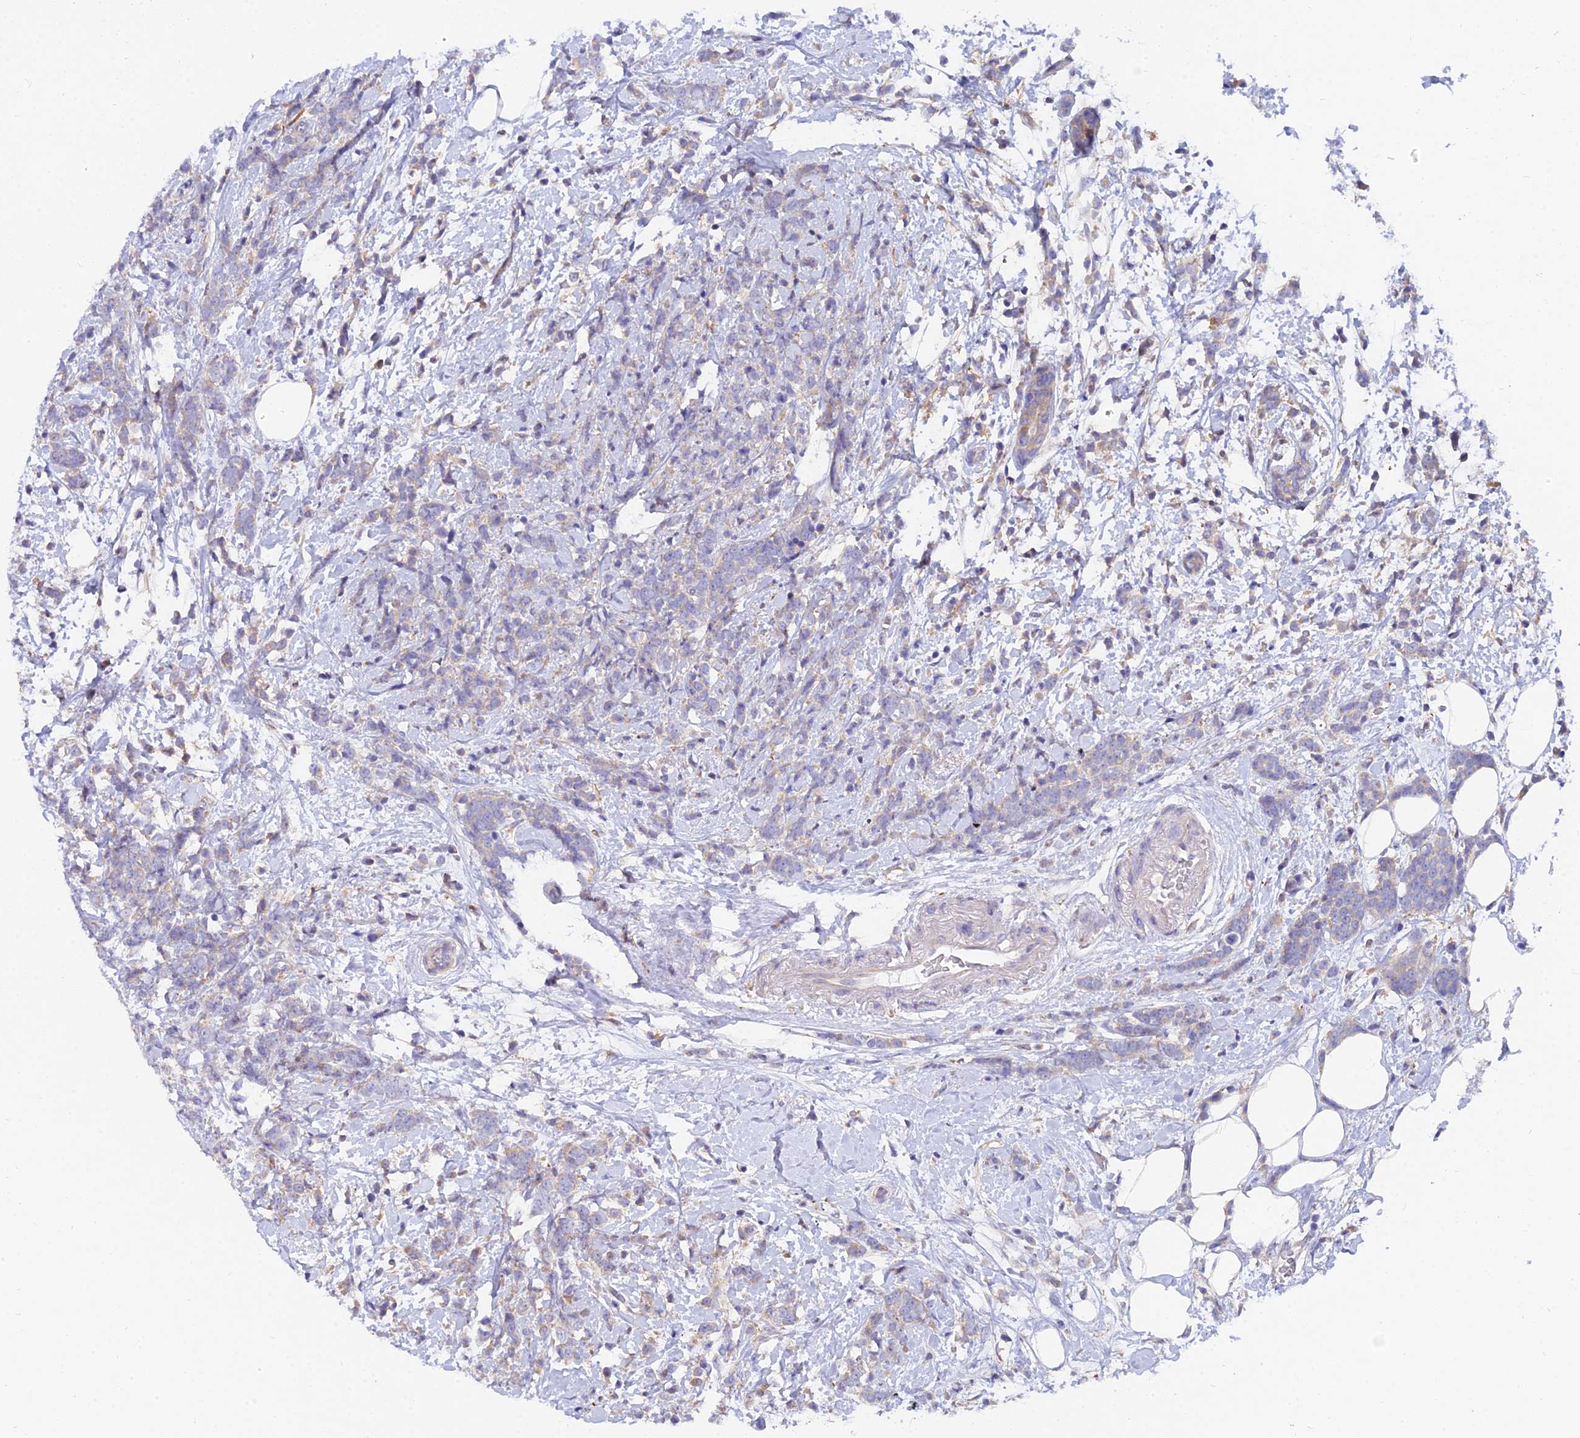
{"staining": {"intensity": "weak", "quantity": "<25%", "location": "cytoplasmic/membranous"}, "tissue": "breast cancer", "cell_type": "Tumor cells", "image_type": "cancer", "snomed": [{"axis": "morphology", "description": "Lobular carcinoma"}, {"axis": "topography", "description": "Breast"}], "caption": "The micrograph demonstrates no staining of tumor cells in breast lobular carcinoma.", "gene": "ARL8B", "patient": {"sex": "female", "age": 58}}